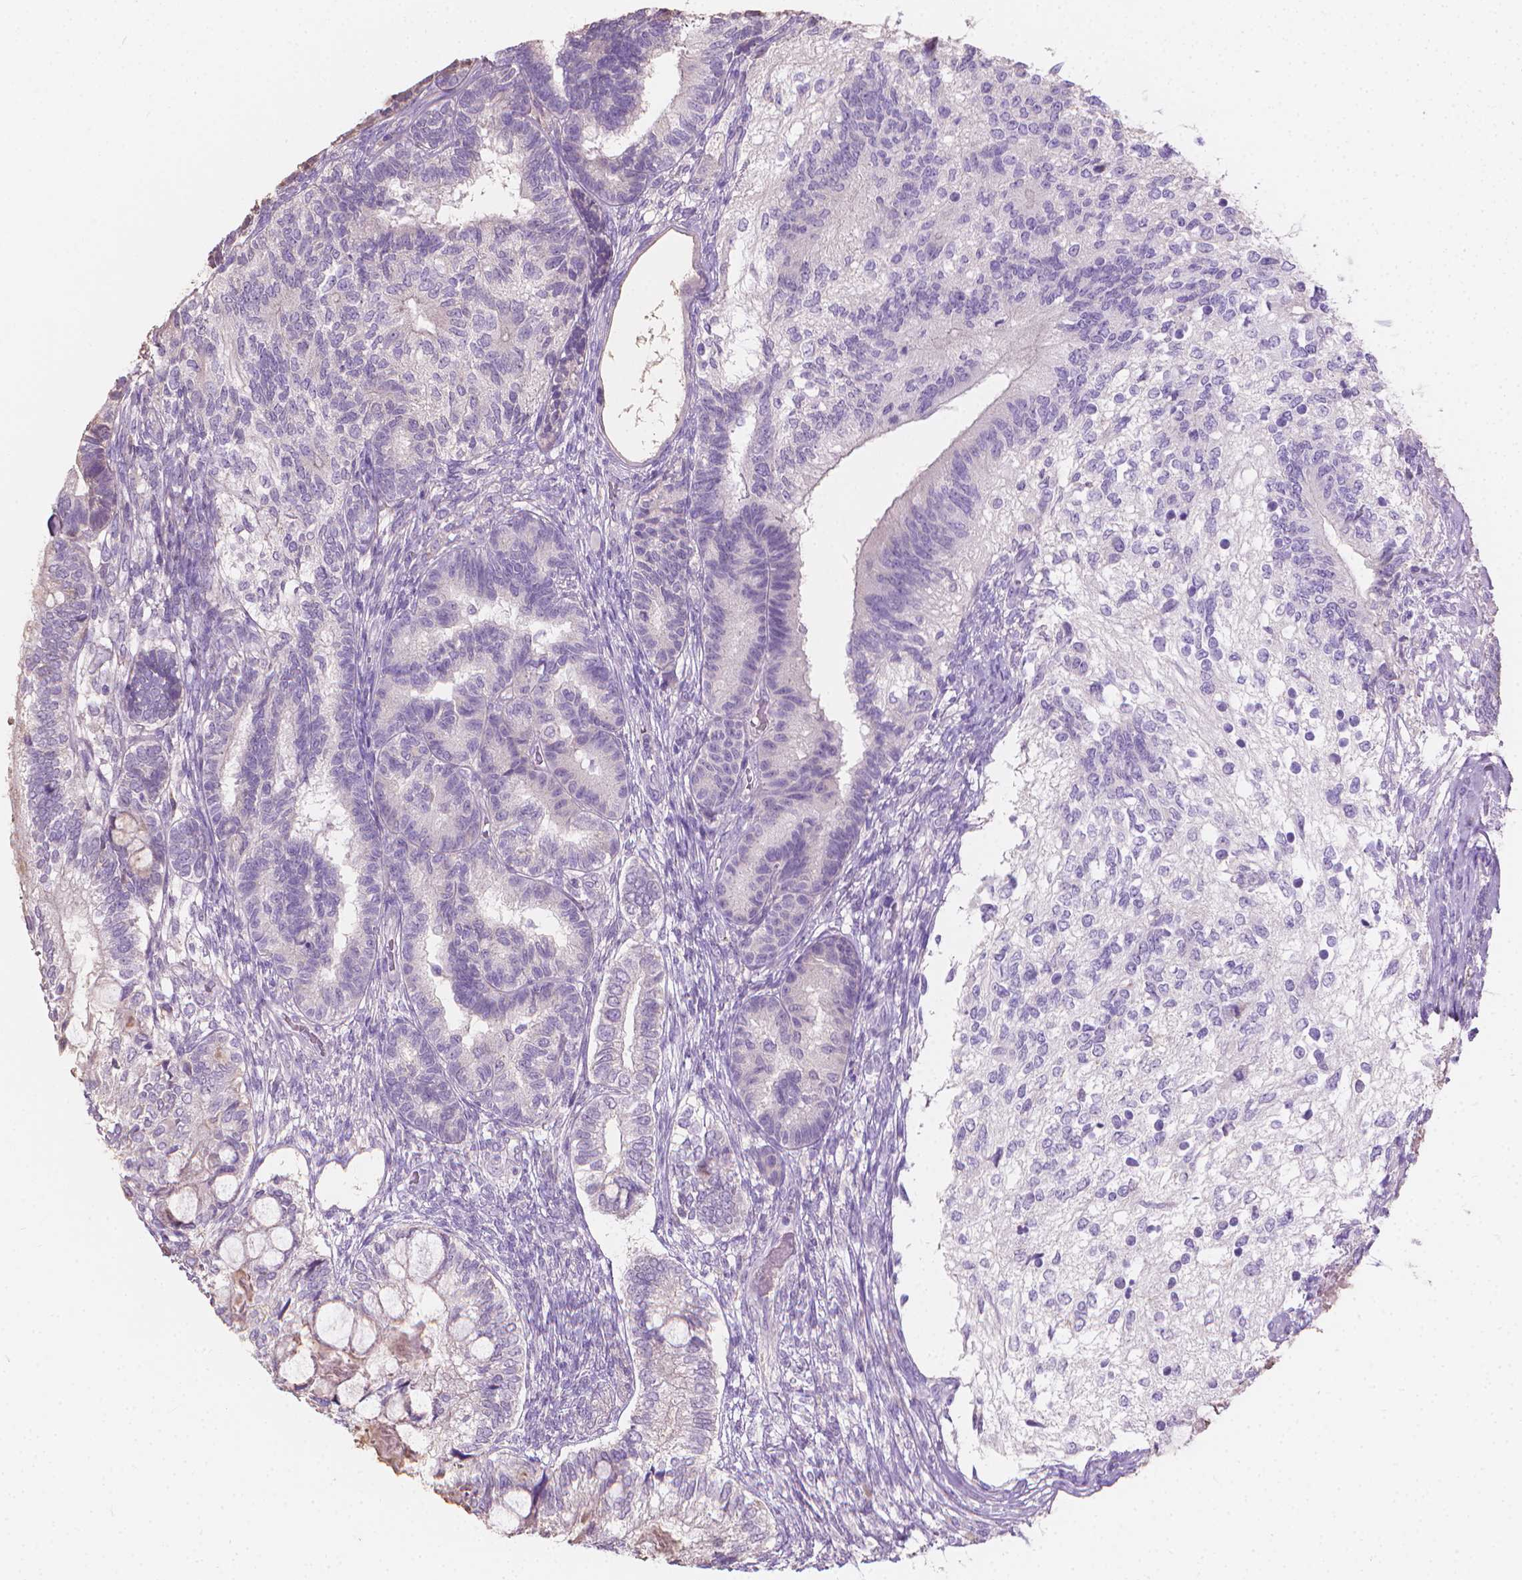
{"staining": {"intensity": "negative", "quantity": "none", "location": "none"}, "tissue": "testis cancer", "cell_type": "Tumor cells", "image_type": "cancer", "snomed": [{"axis": "morphology", "description": "Seminoma, NOS"}, {"axis": "morphology", "description": "Carcinoma, Embryonal, NOS"}, {"axis": "topography", "description": "Testis"}], "caption": "Immunohistochemistry (IHC) micrograph of neoplastic tissue: testis embryonal carcinoma stained with DAB (3,3'-diaminobenzidine) shows no significant protein positivity in tumor cells. Nuclei are stained in blue.", "gene": "CABCOCO1", "patient": {"sex": "male", "age": 41}}